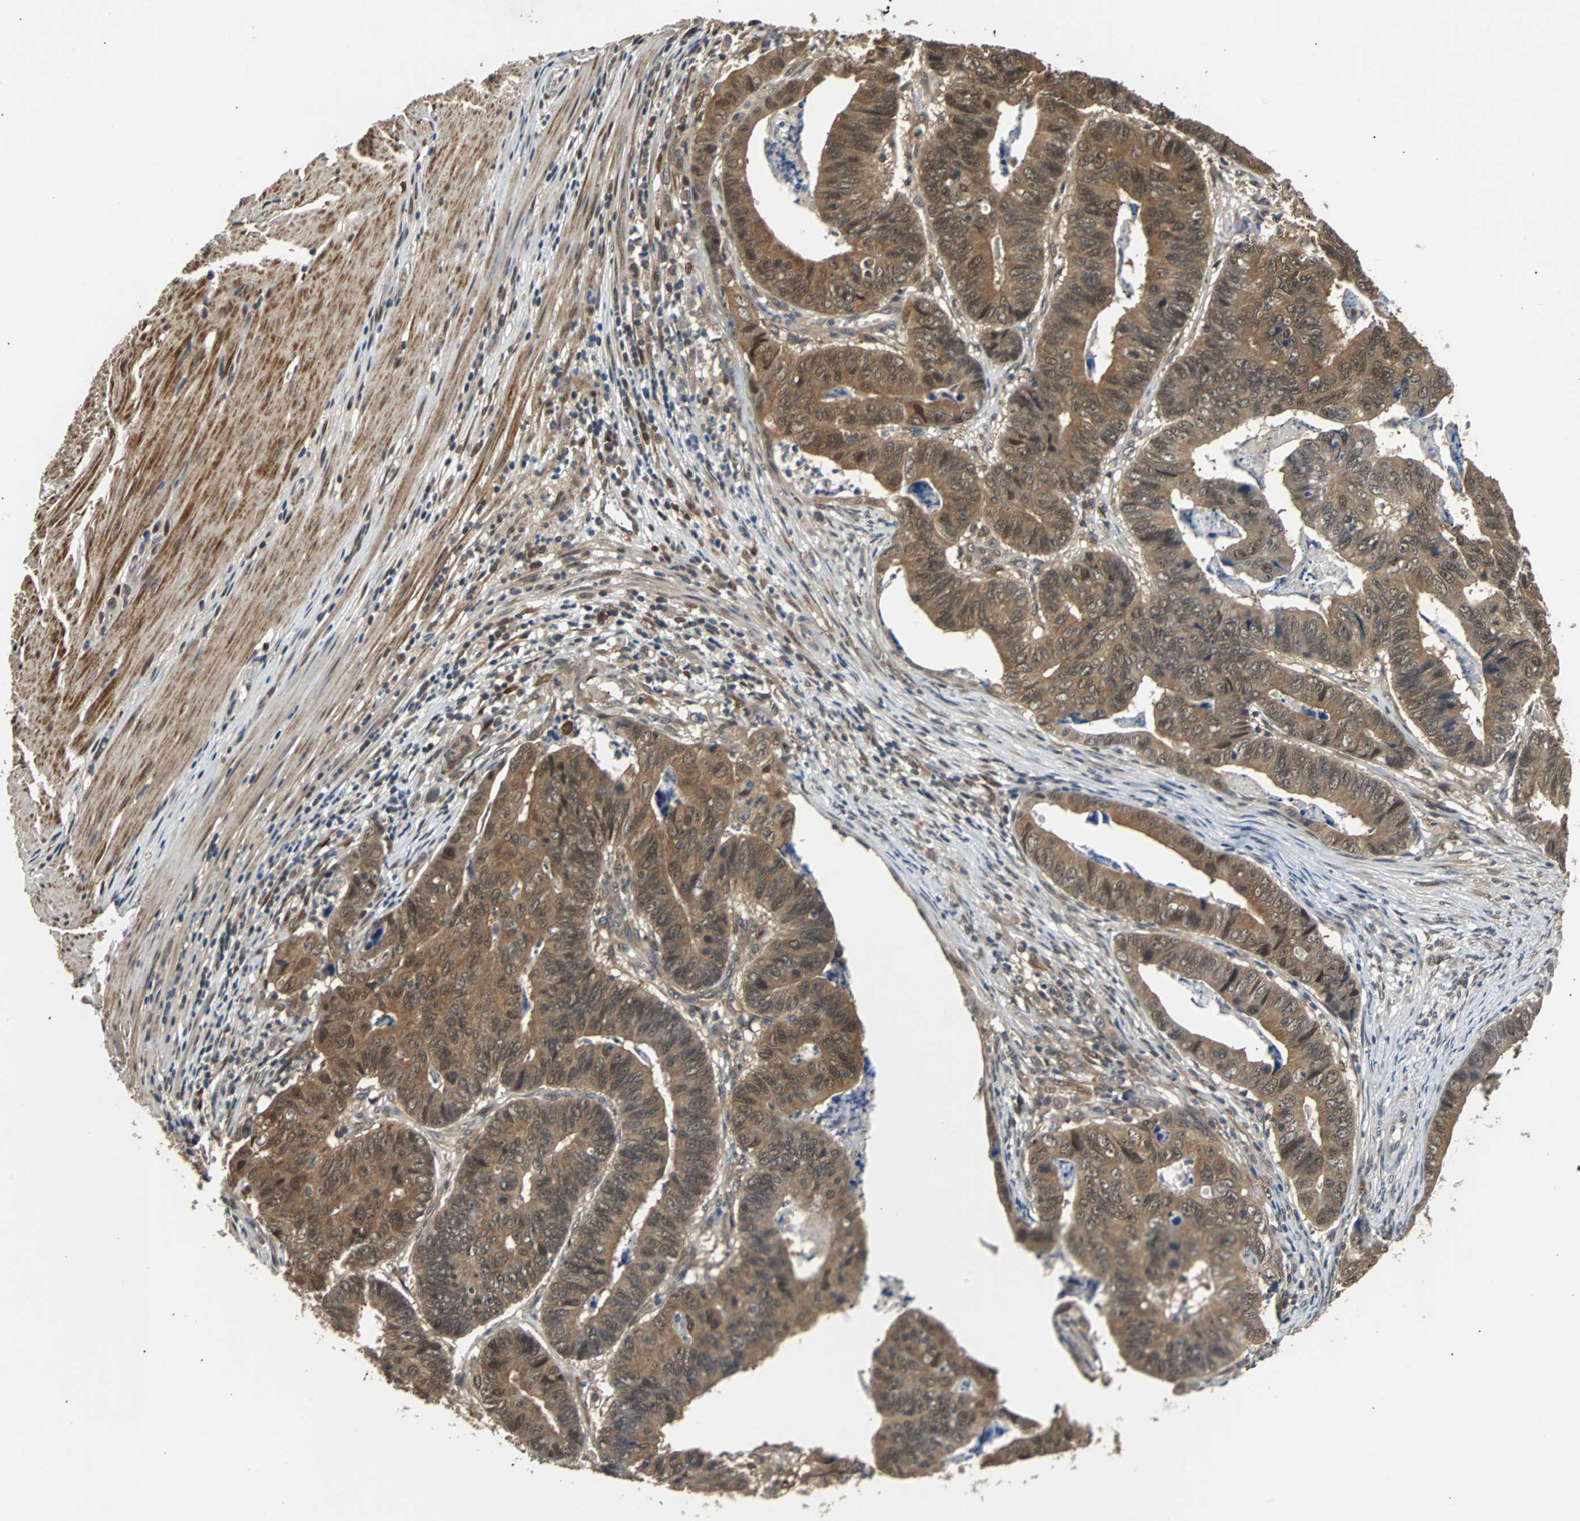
{"staining": {"intensity": "moderate", "quantity": ">75%", "location": "cytoplasmic/membranous"}, "tissue": "stomach cancer", "cell_type": "Tumor cells", "image_type": "cancer", "snomed": [{"axis": "morphology", "description": "Adenocarcinoma, NOS"}, {"axis": "topography", "description": "Stomach, lower"}], "caption": "DAB immunohistochemical staining of human stomach cancer (adenocarcinoma) displays moderate cytoplasmic/membranous protein positivity in approximately >75% of tumor cells.", "gene": "PRDX6", "patient": {"sex": "male", "age": 77}}